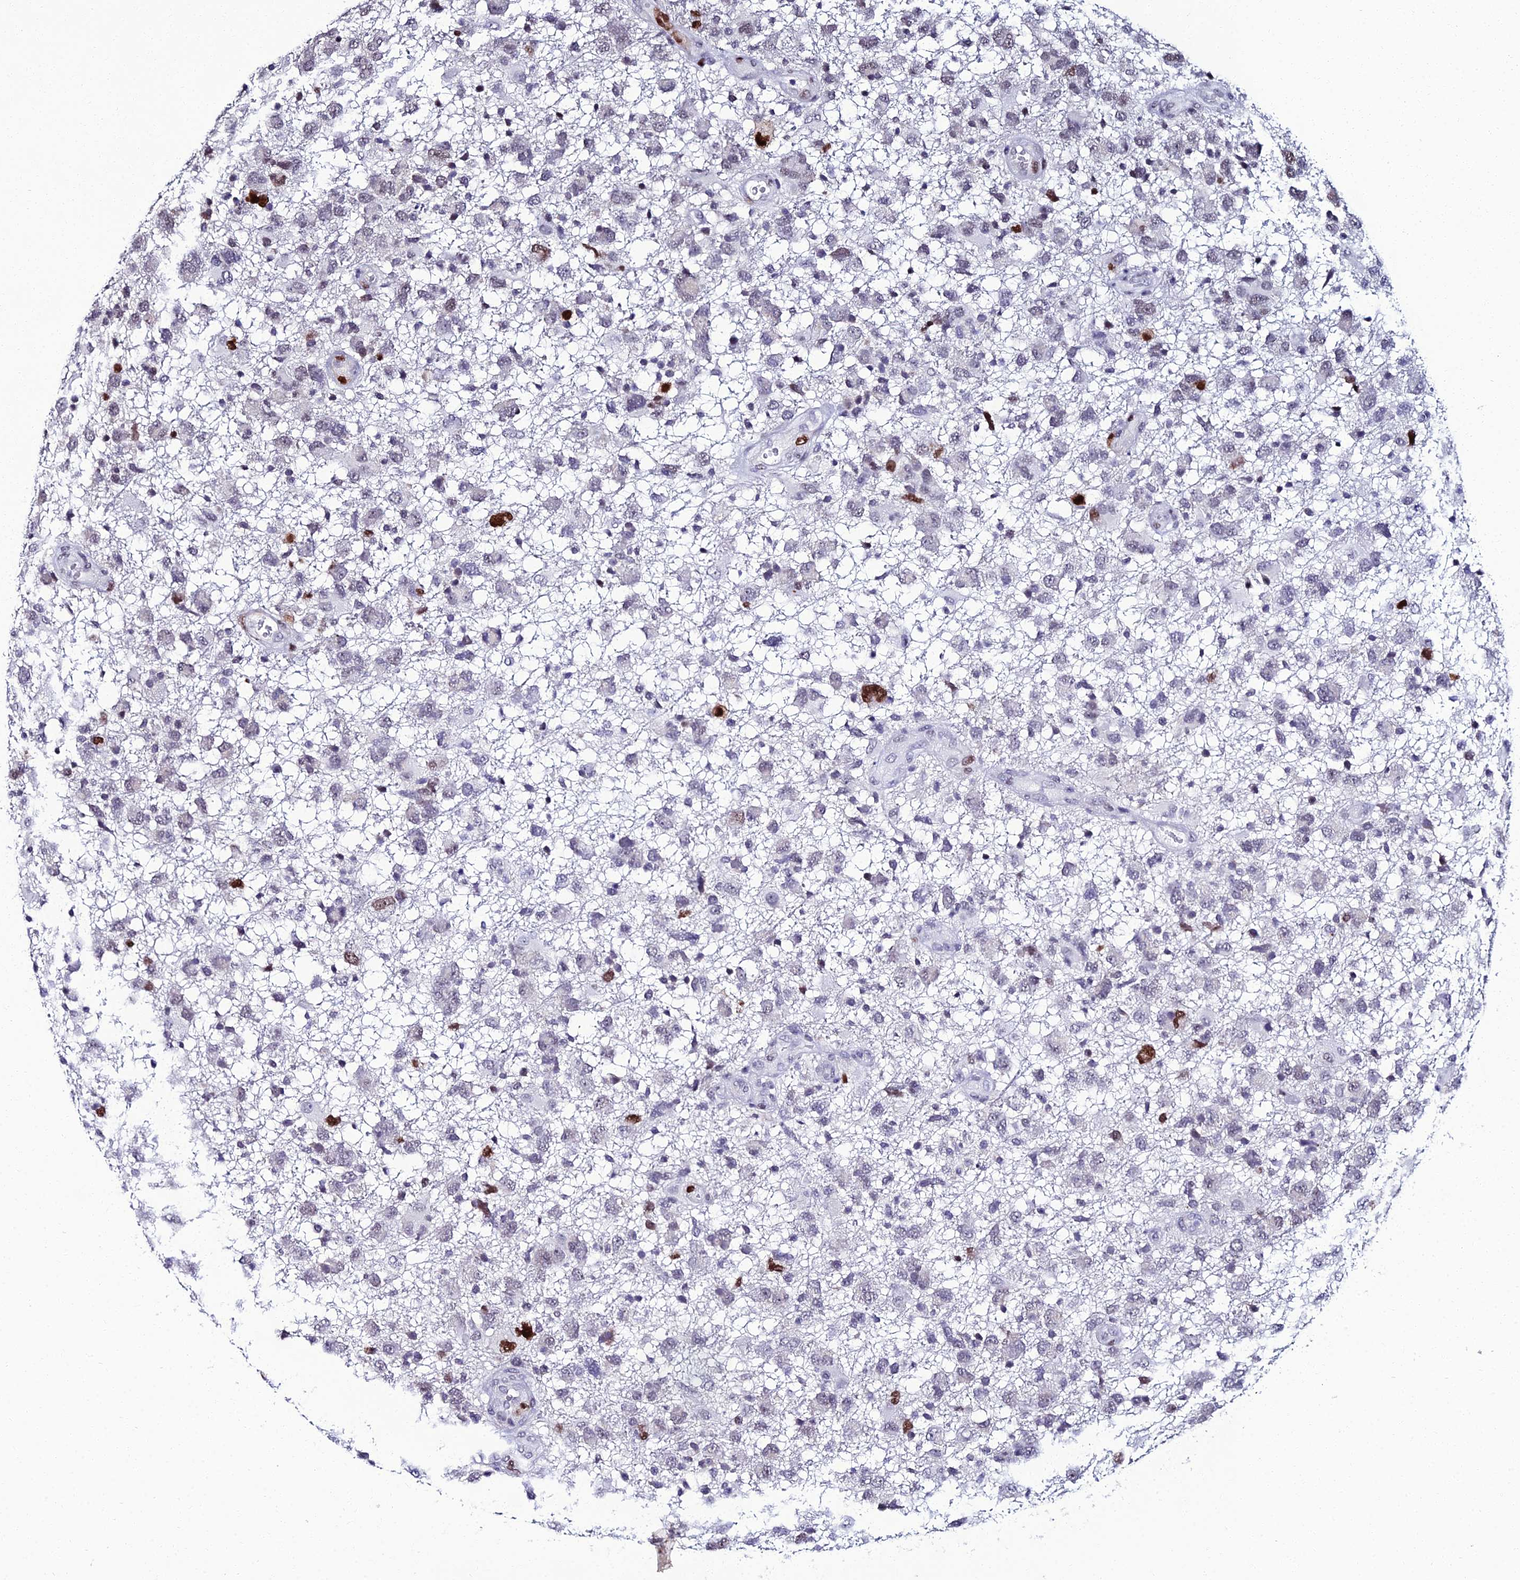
{"staining": {"intensity": "strong", "quantity": "<25%", "location": "nuclear"}, "tissue": "glioma", "cell_type": "Tumor cells", "image_type": "cancer", "snomed": [{"axis": "morphology", "description": "Glioma, malignant, High grade"}, {"axis": "topography", "description": "Brain"}], "caption": "Malignant glioma (high-grade) stained for a protein reveals strong nuclear positivity in tumor cells. (DAB IHC with brightfield microscopy, high magnification).", "gene": "TAF9B", "patient": {"sex": "male", "age": 61}}